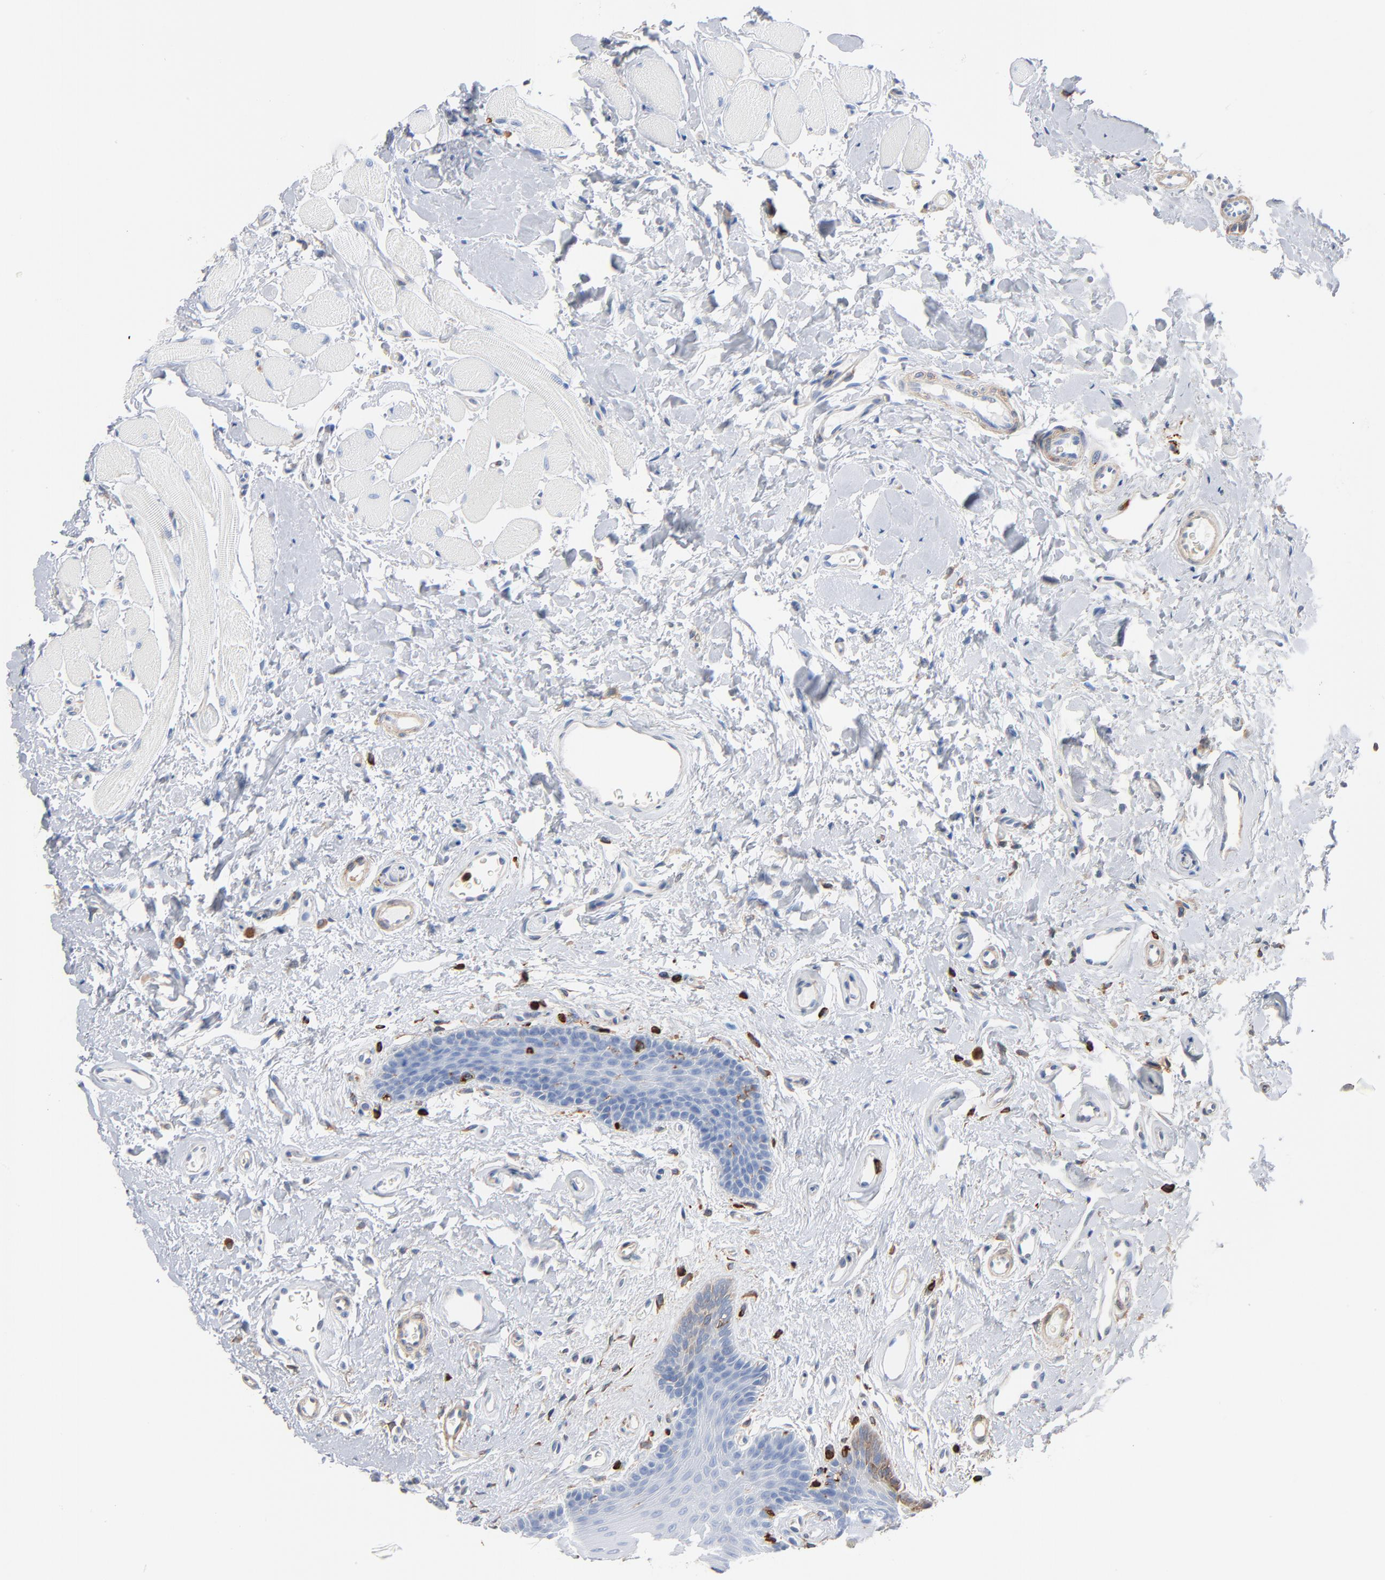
{"staining": {"intensity": "negative", "quantity": "none", "location": "none"}, "tissue": "oral mucosa", "cell_type": "Squamous epithelial cells", "image_type": "normal", "snomed": [{"axis": "morphology", "description": "Normal tissue, NOS"}, {"axis": "topography", "description": "Oral tissue"}], "caption": "Immunohistochemistry (IHC) photomicrograph of normal oral mucosa: human oral mucosa stained with DAB reveals no significant protein positivity in squamous epithelial cells.", "gene": "SH3KBP1", "patient": {"sex": "male", "age": 62}}